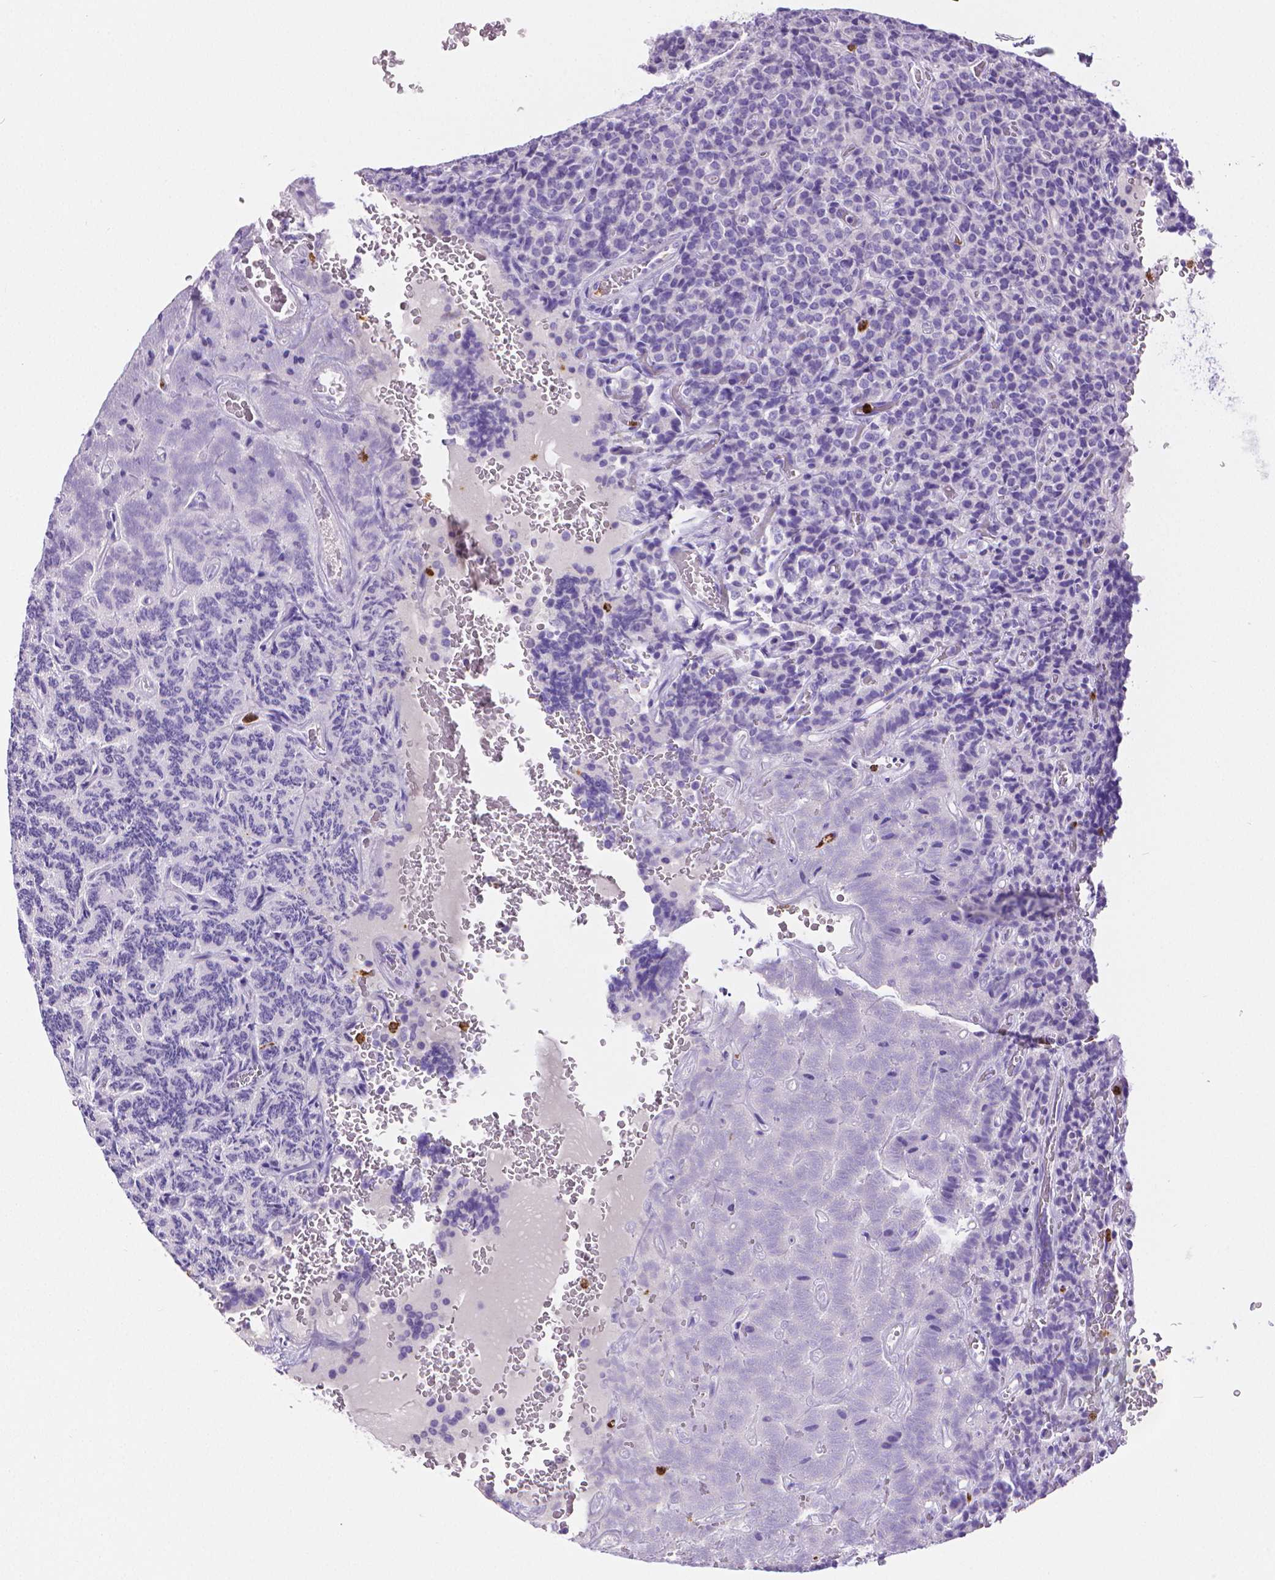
{"staining": {"intensity": "negative", "quantity": "none", "location": "none"}, "tissue": "carcinoid", "cell_type": "Tumor cells", "image_type": "cancer", "snomed": [{"axis": "morphology", "description": "Carcinoid, malignant, NOS"}, {"axis": "topography", "description": "Pancreas"}], "caption": "High magnification brightfield microscopy of carcinoid (malignant) stained with DAB (brown) and counterstained with hematoxylin (blue): tumor cells show no significant expression.", "gene": "MMP9", "patient": {"sex": "male", "age": 36}}